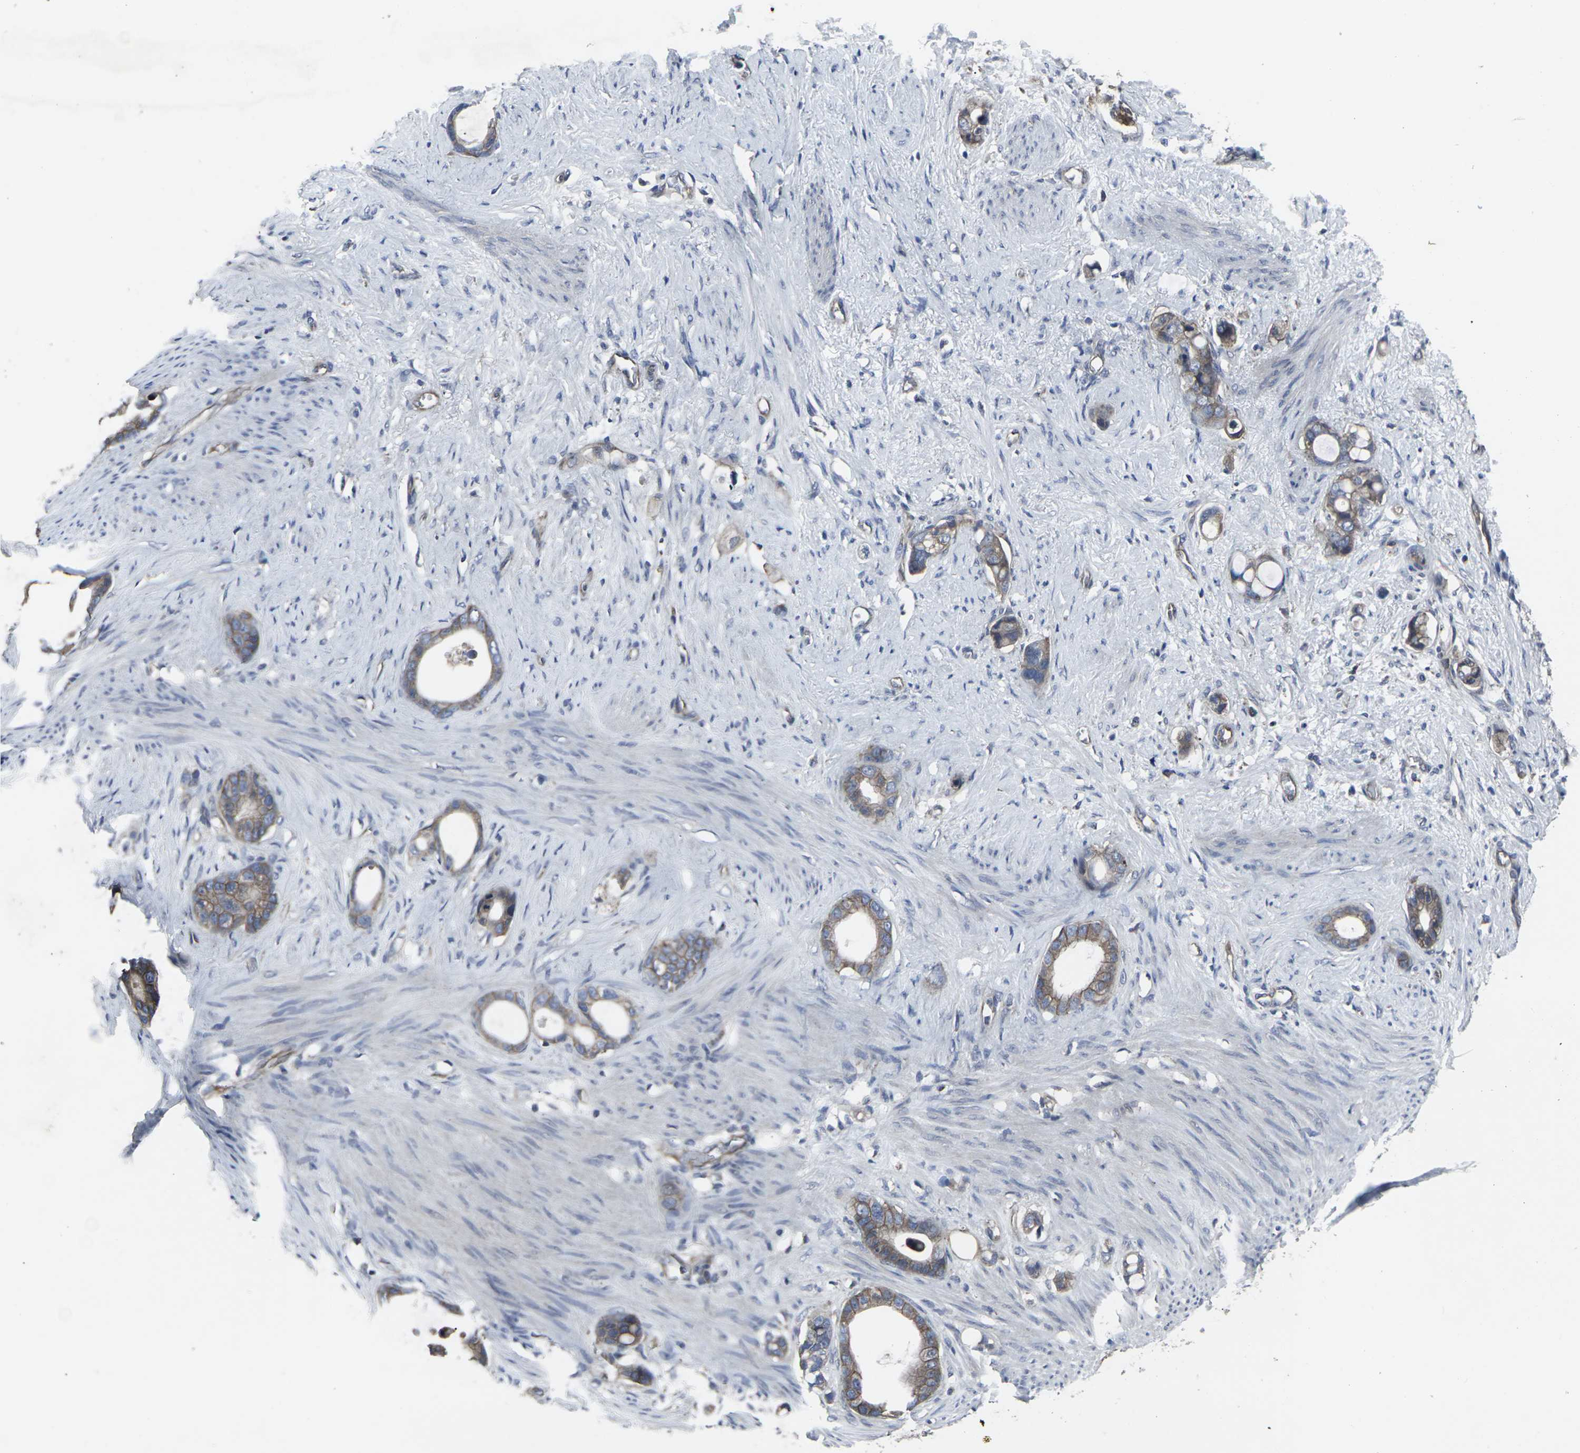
{"staining": {"intensity": "moderate", "quantity": ">75%", "location": "cytoplasmic/membranous"}, "tissue": "stomach cancer", "cell_type": "Tumor cells", "image_type": "cancer", "snomed": [{"axis": "morphology", "description": "Adenocarcinoma, NOS"}, {"axis": "topography", "description": "Stomach"}], "caption": "Protein staining reveals moderate cytoplasmic/membranous positivity in about >75% of tumor cells in adenocarcinoma (stomach). The staining is performed using DAB brown chromogen to label protein expression. The nuclei are counter-stained blue using hematoxylin.", "gene": "MAPKAPK2", "patient": {"sex": "female", "age": 75}}